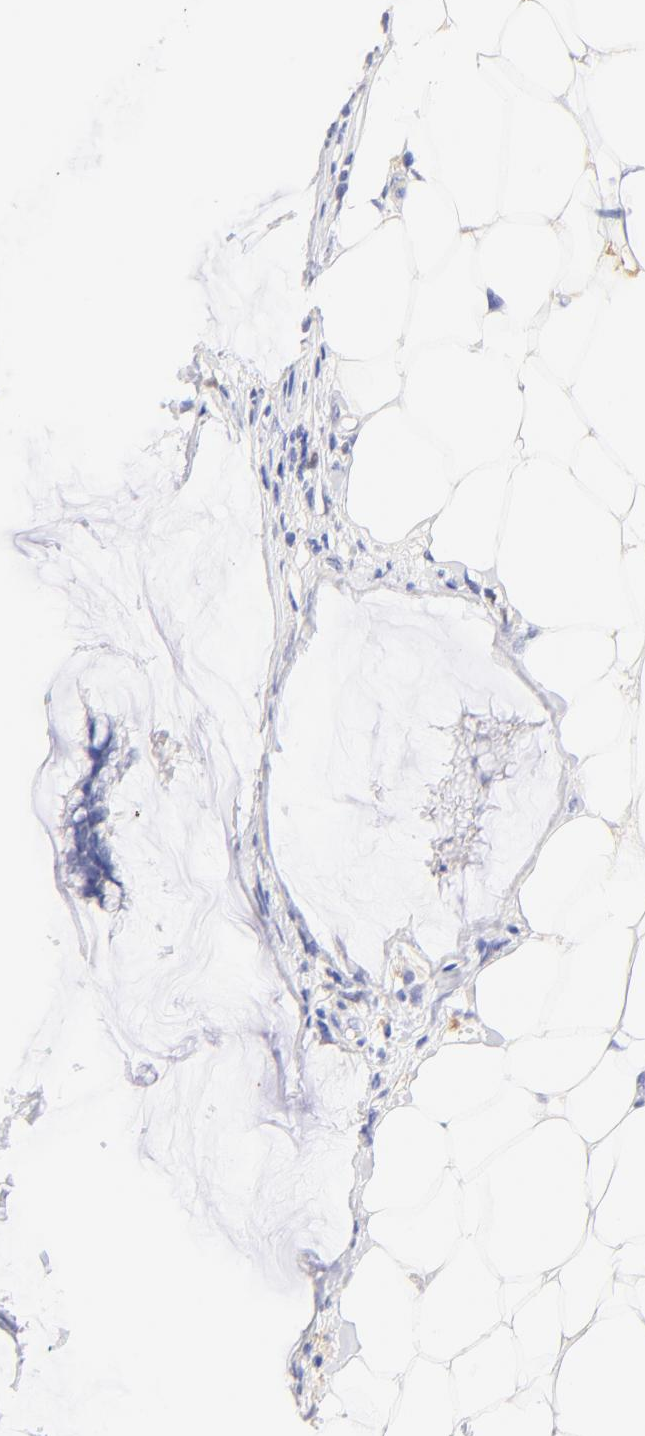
{"staining": {"intensity": "negative", "quantity": "none", "location": "none"}, "tissue": "breast cancer", "cell_type": "Tumor cells", "image_type": "cancer", "snomed": [{"axis": "morphology", "description": "Duct carcinoma"}, {"axis": "topography", "description": "Breast"}], "caption": "The image displays no significant staining in tumor cells of breast intraductal carcinoma.", "gene": "ALDH1A1", "patient": {"sex": "female", "age": 93}}